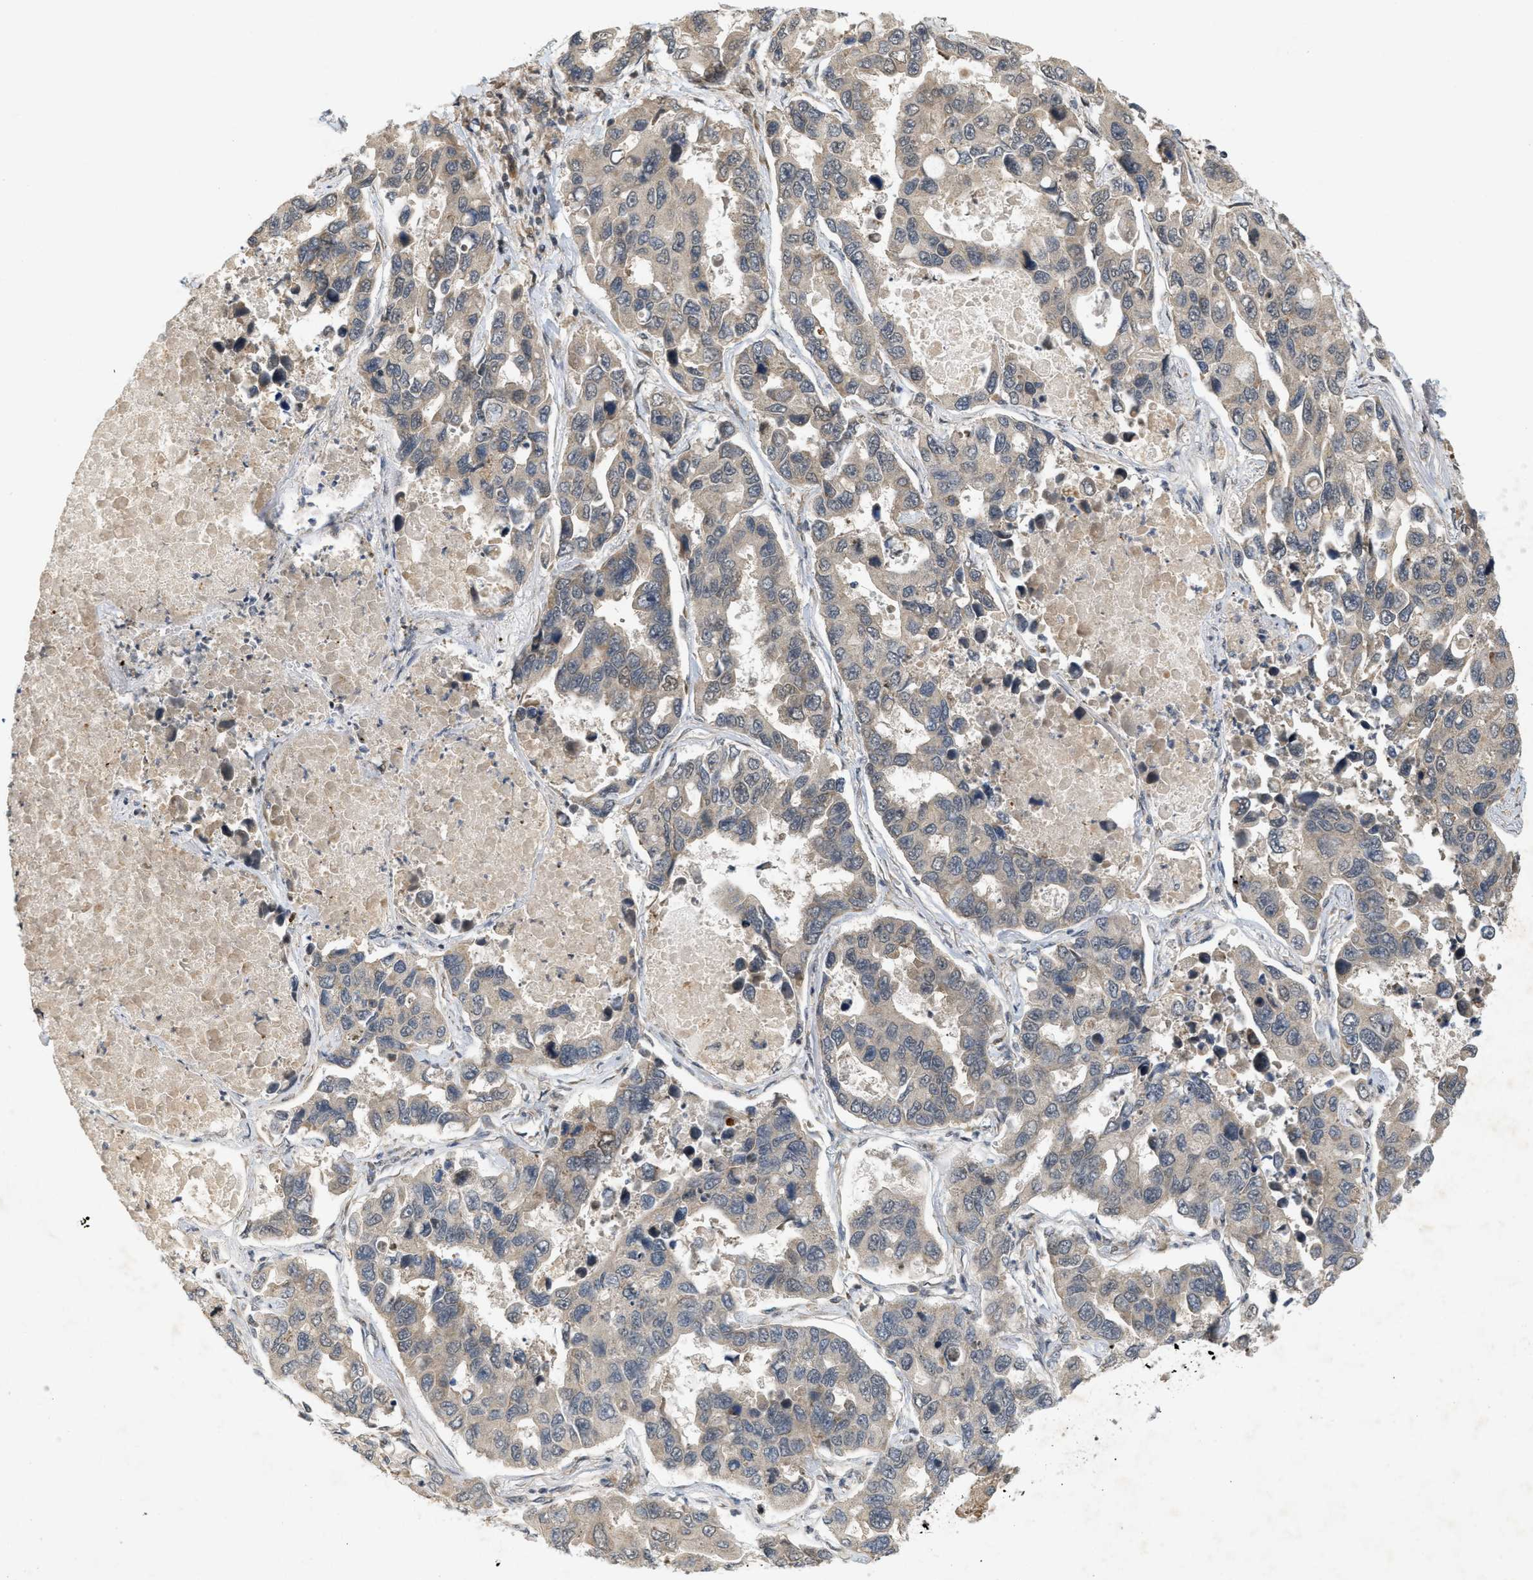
{"staining": {"intensity": "moderate", "quantity": ">75%", "location": "cytoplasmic/membranous"}, "tissue": "lung cancer", "cell_type": "Tumor cells", "image_type": "cancer", "snomed": [{"axis": "morphology", "description": "Adenocarcinoma, NOS"}, {"axis": "topography", "description": "Lung"}], "caption": "There is medium levels of moderate cytoplasmic/membranous expression in tumor cells of lung adenocarcinoma, as demonstrated by immunohistochemical staining (brown color).", "gene": "PRKD1", "patient": {"sex": "male", "age": 64}}